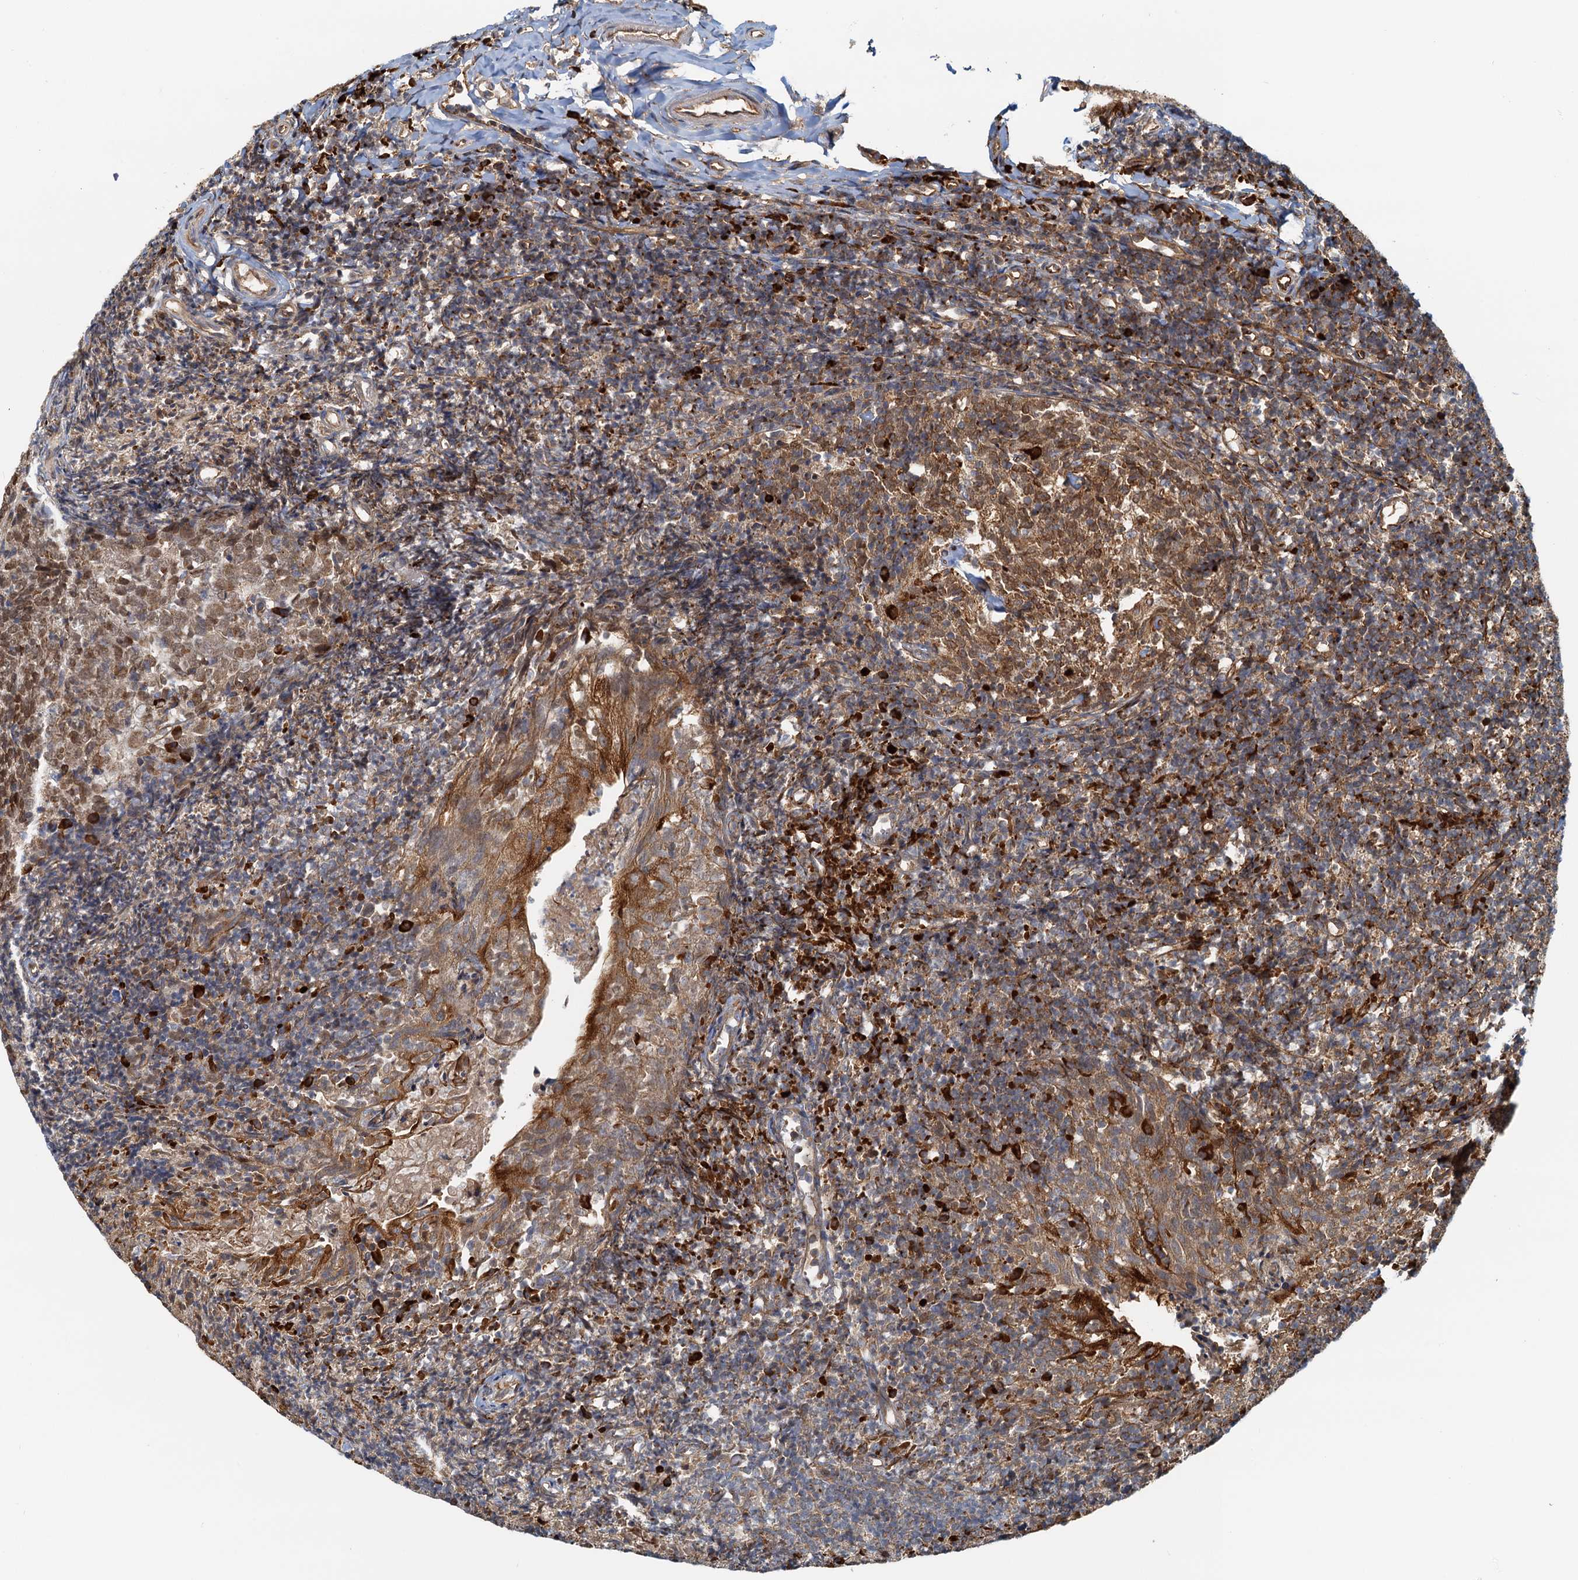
{"staining": {"intensity": "strong", "quantity": "25%-75%", "location": "cytoplasmic/membranous"}, "tissue": "tonsil", "cell_type": "Germinal center cells", "image_type": "normal", "snomed": [{"axis": "morphology", "description": "Normal tissue, NOS"}, {"axis": "topography", "description": "Tonsil"}], "caption": "Germinal center cells exhibit high levels of strong cytoplasmic/membranous positivity in approximately 25%-75% of cells in unremarkable human tonsil. The protein of interest is stained brown, and the nuclei are stained in blue (DAB IHC with brightfield microscopy, high magnification).", "gene": "NIPAL3", "patient": {"sex": "female", "age": 10}}